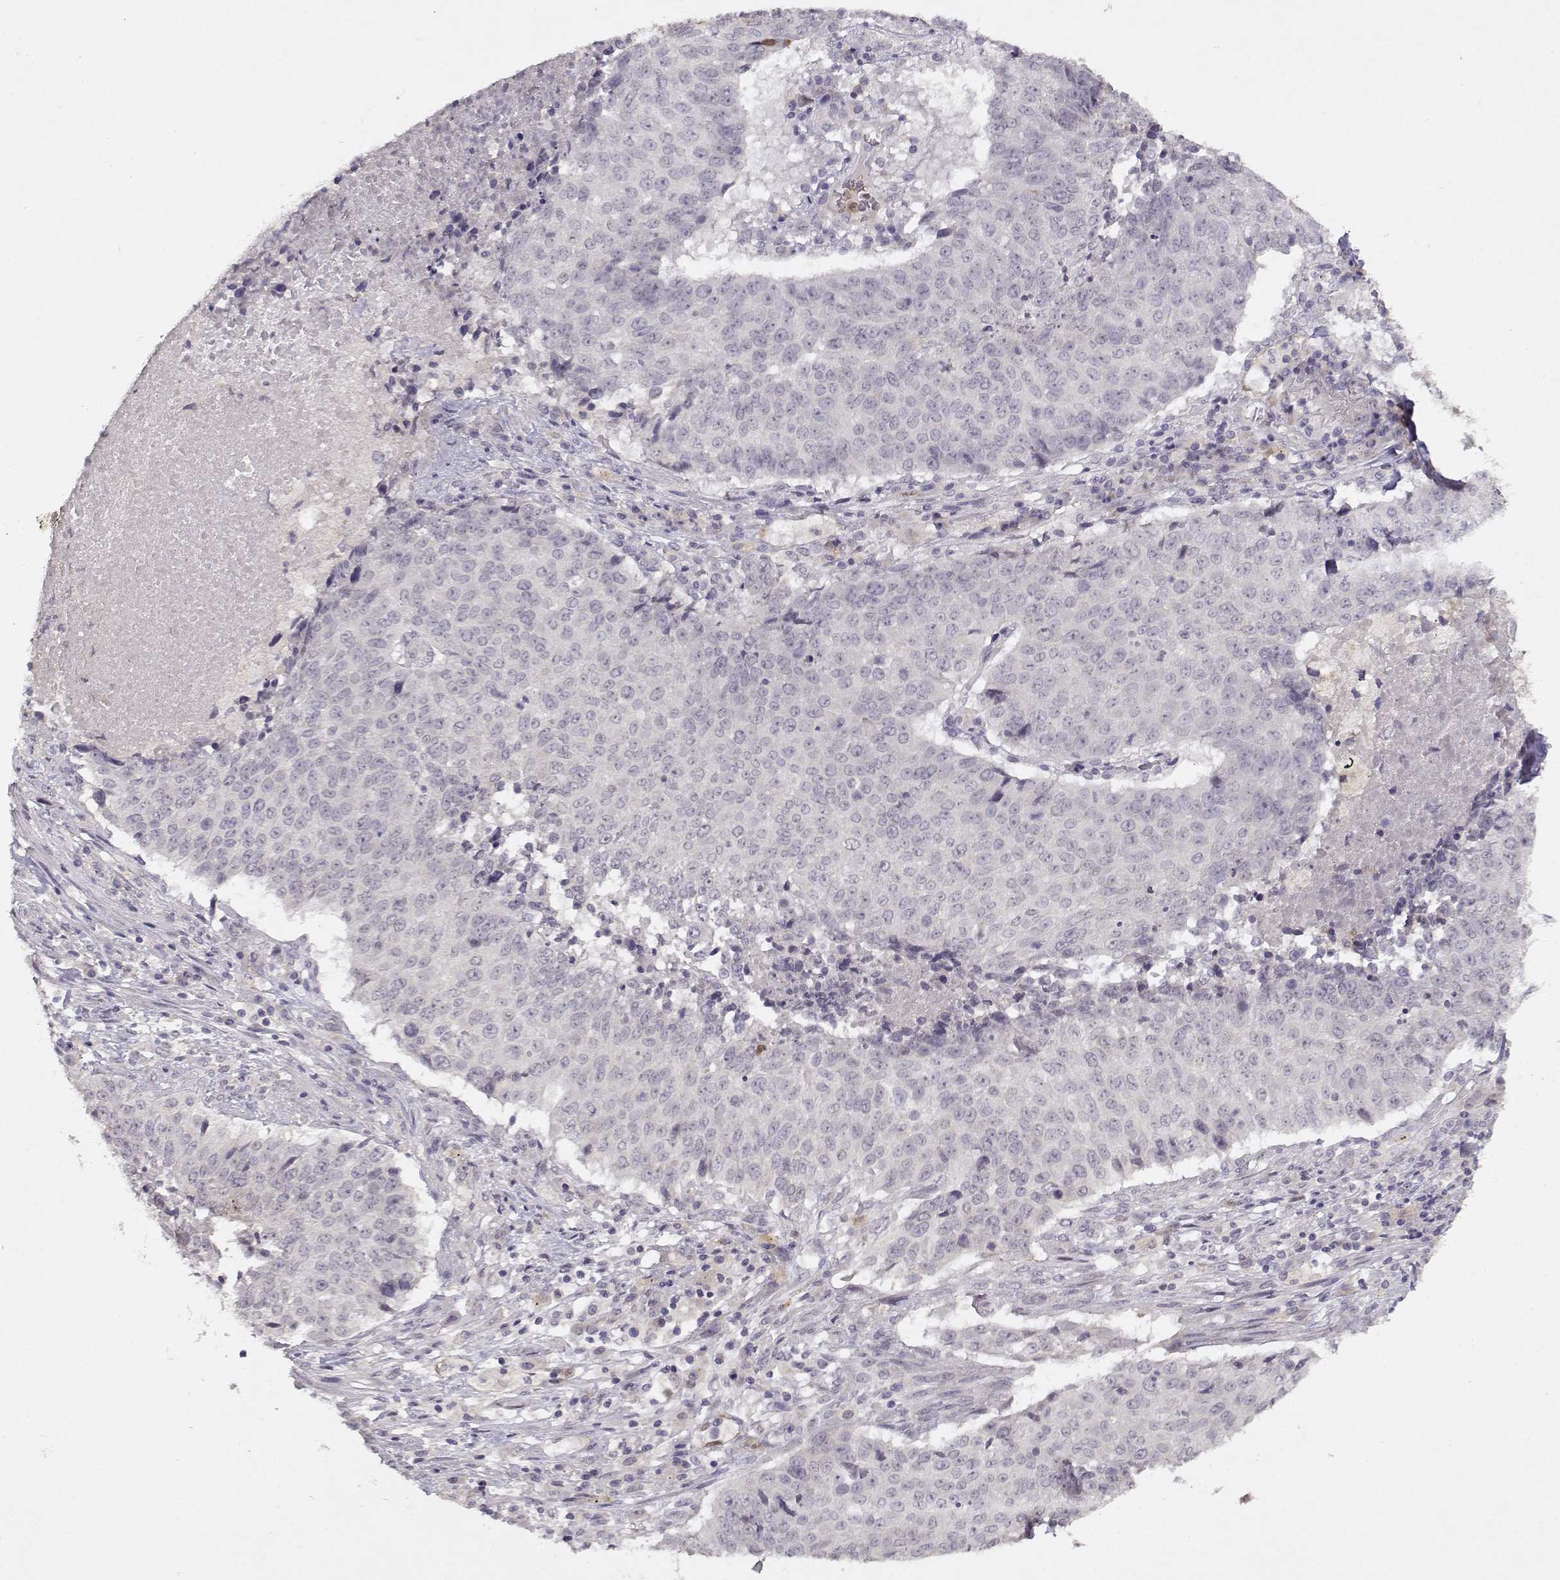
{"staining": {"intensity": "negative", "quantity": "none", "location": "none"}, "tissue": "lung cancer", "cell_type": "Tumor cells", "image_type": "cancer", "snomed": [{"axis": "morphology", "description": "Normal tissue, NOS"}, {"axis": "morphology", "description": "Squamous cell carcinoma, NOS"}, {"axis": "topography", "description": "Bronchus"}, {"axis": "topography", "description": "Lung"}], "caption": "Tumor cells show no significant staining in lung cancer (squamous cell carcinoma).", "gene": "BMX", "patient": {"sex": "male", "age": 64}}